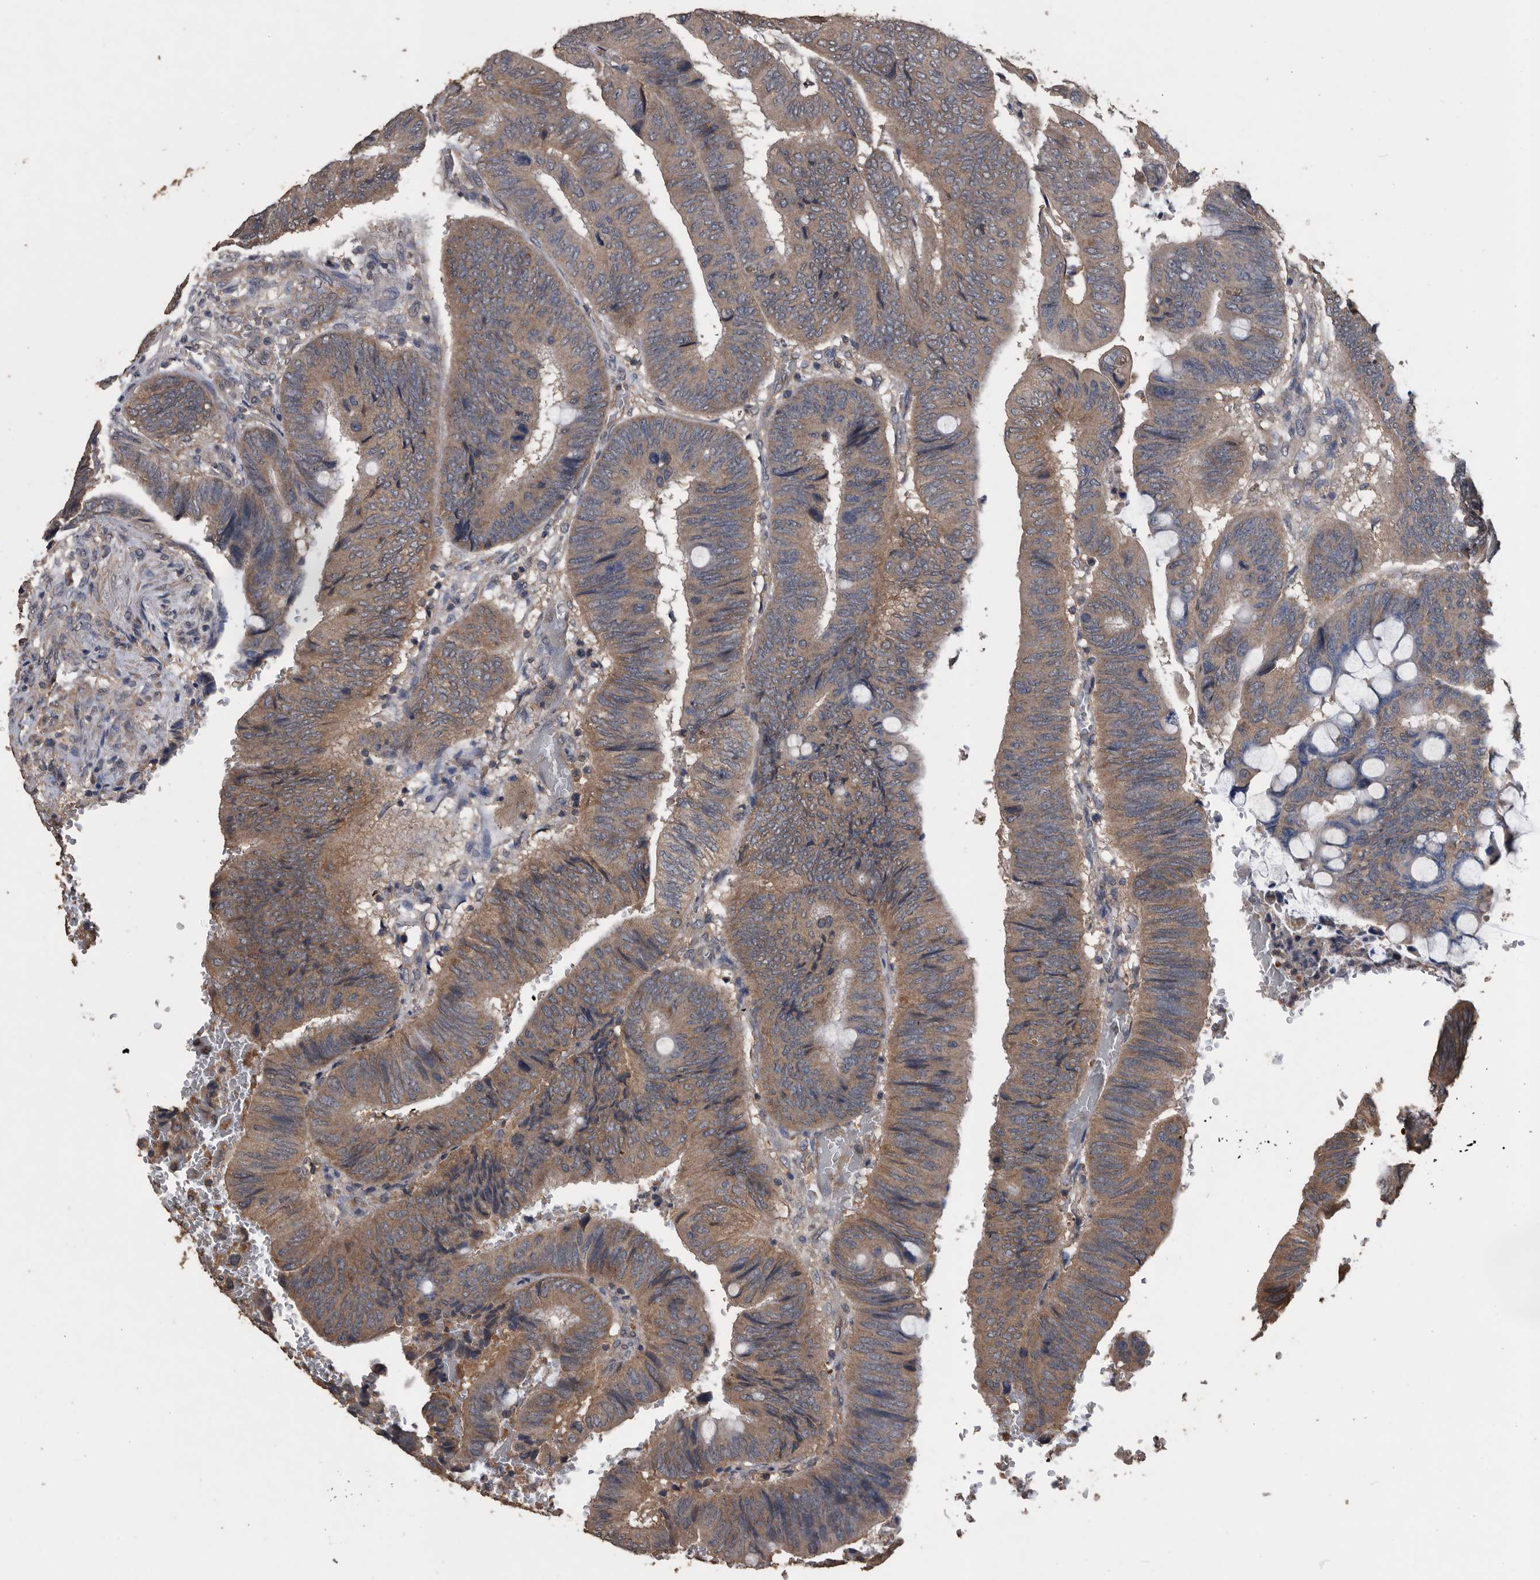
{"staining": {"intensity": "moderate", "quantity": ">75%", "location": "cytoplasmic/membranous"}, "tissue": "colorectal cancer", "cell_type": "Tumor cells", "image_type": "cancer", "snomed": [{"axis": "morphology", "description": "Normal tissue, NOS"}, {"axis": "morphology", "description": "Adenocarcinoma, NOS"}, {"axis": "topography", "description": "Rectum"}, {"axis": "topography", "description": "Peripheral nerve tissue"}], "caption": "This is an image of immunohistochemistry staining of colorectal cancer (adenocarcinoma), which shows moderate positivity in the cytoplasmic/membranous of tumor cells.", "gene": "NRBP1", "patient": {"sex": "male", "age": 92}}